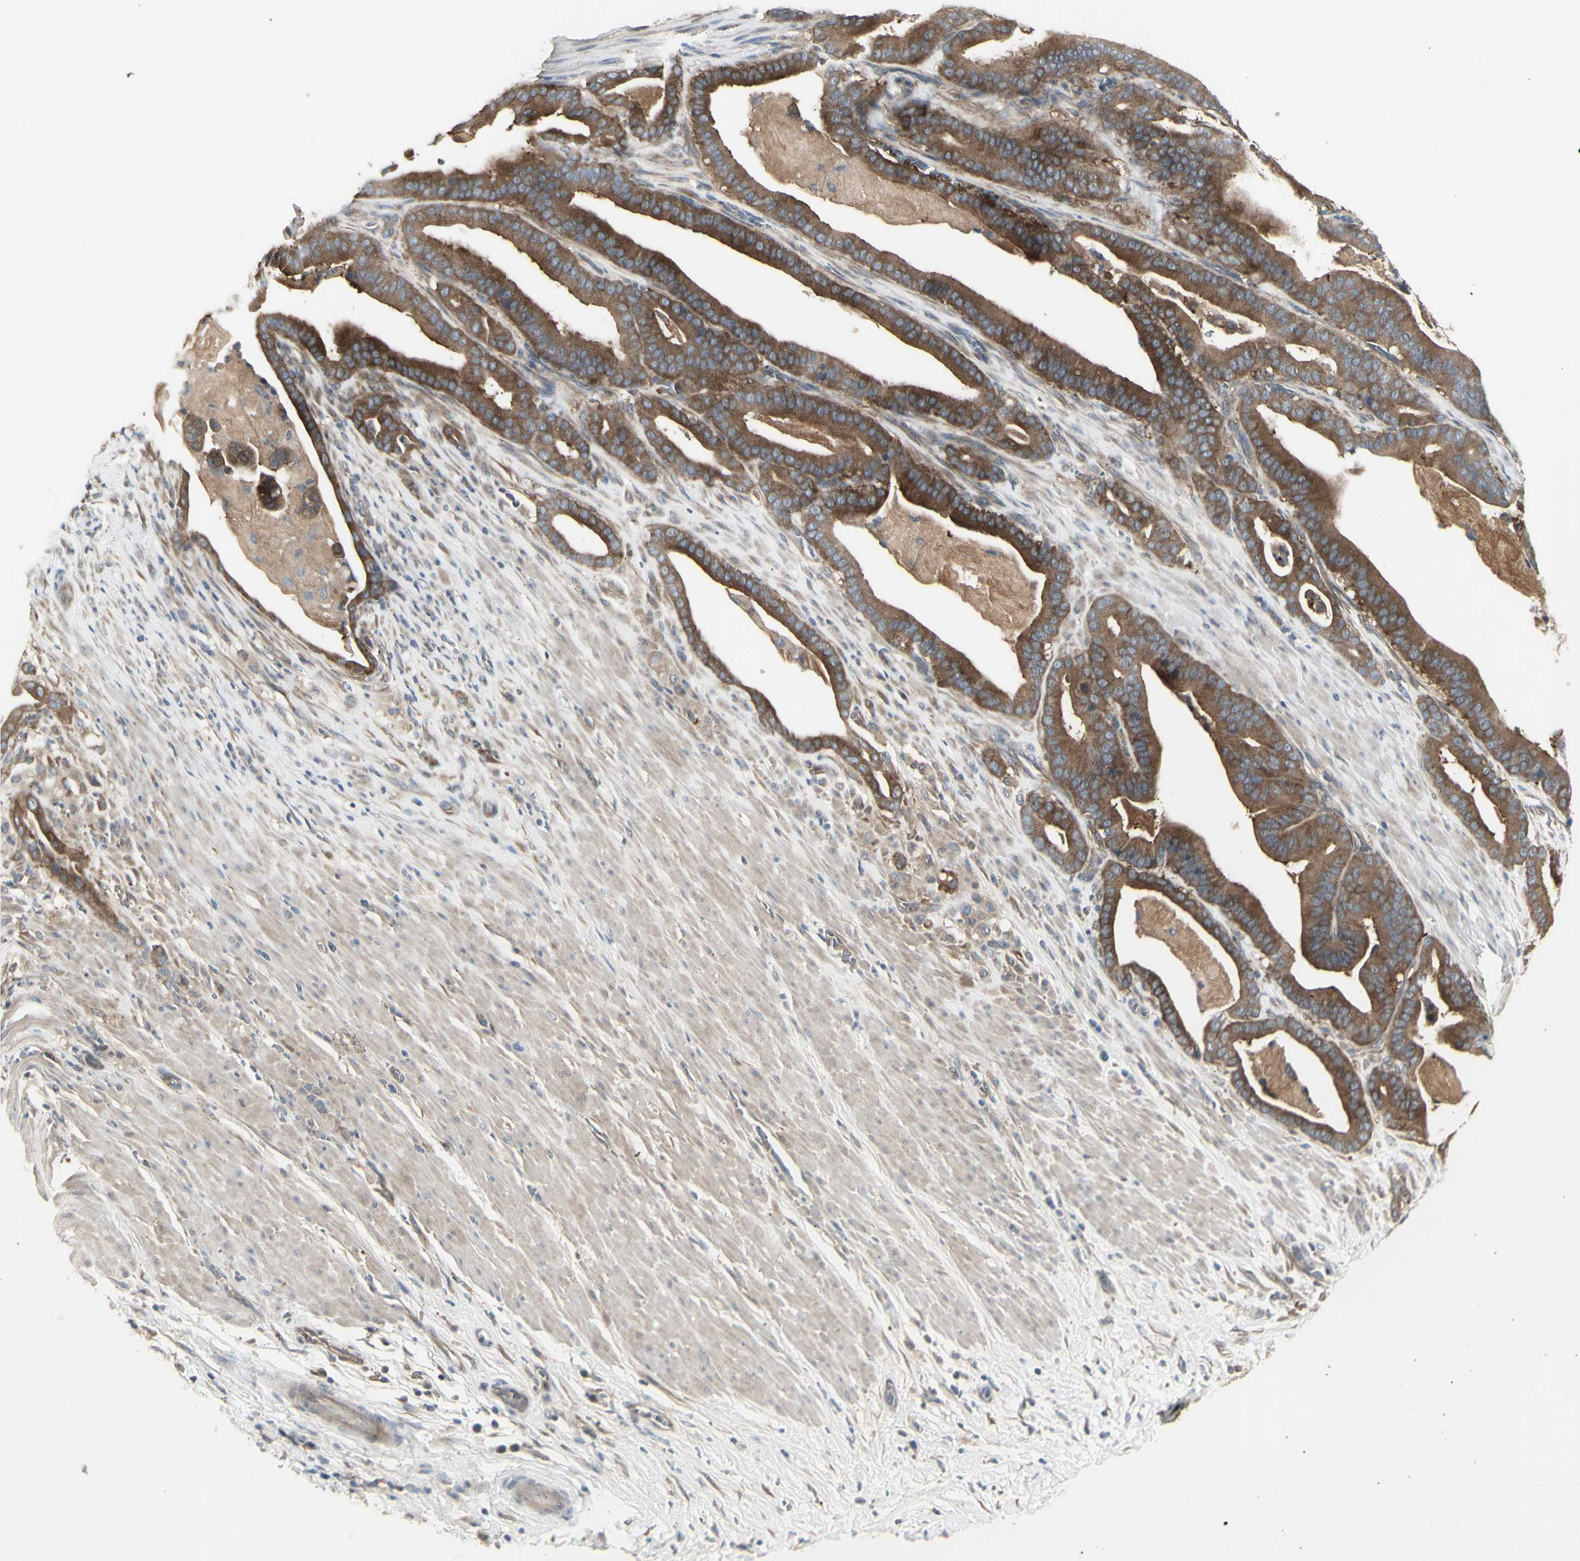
{"staining": {"intensity": "moderate", "quantity": ">75%", "location": "cytoplasmic/membranous"}, "tissue": "pancreatic cancer", "cell_type": "Tumor cells", "image_type": "cancer", "snomed": [{"axis": "morphology", "description": "Adenocarcinoma, NOS"}, {"axis": "topography", "description": "Pancreas"}], "caption": "This is a histology image of IHC staining of pancreatic cancer (adenocarcinoma), which shows moderate staining in the cytoplasmic/membranous of tumor cells.", "gene": "CHURC1-FNTB", "patient": {"sex": "male", "age": 63}}